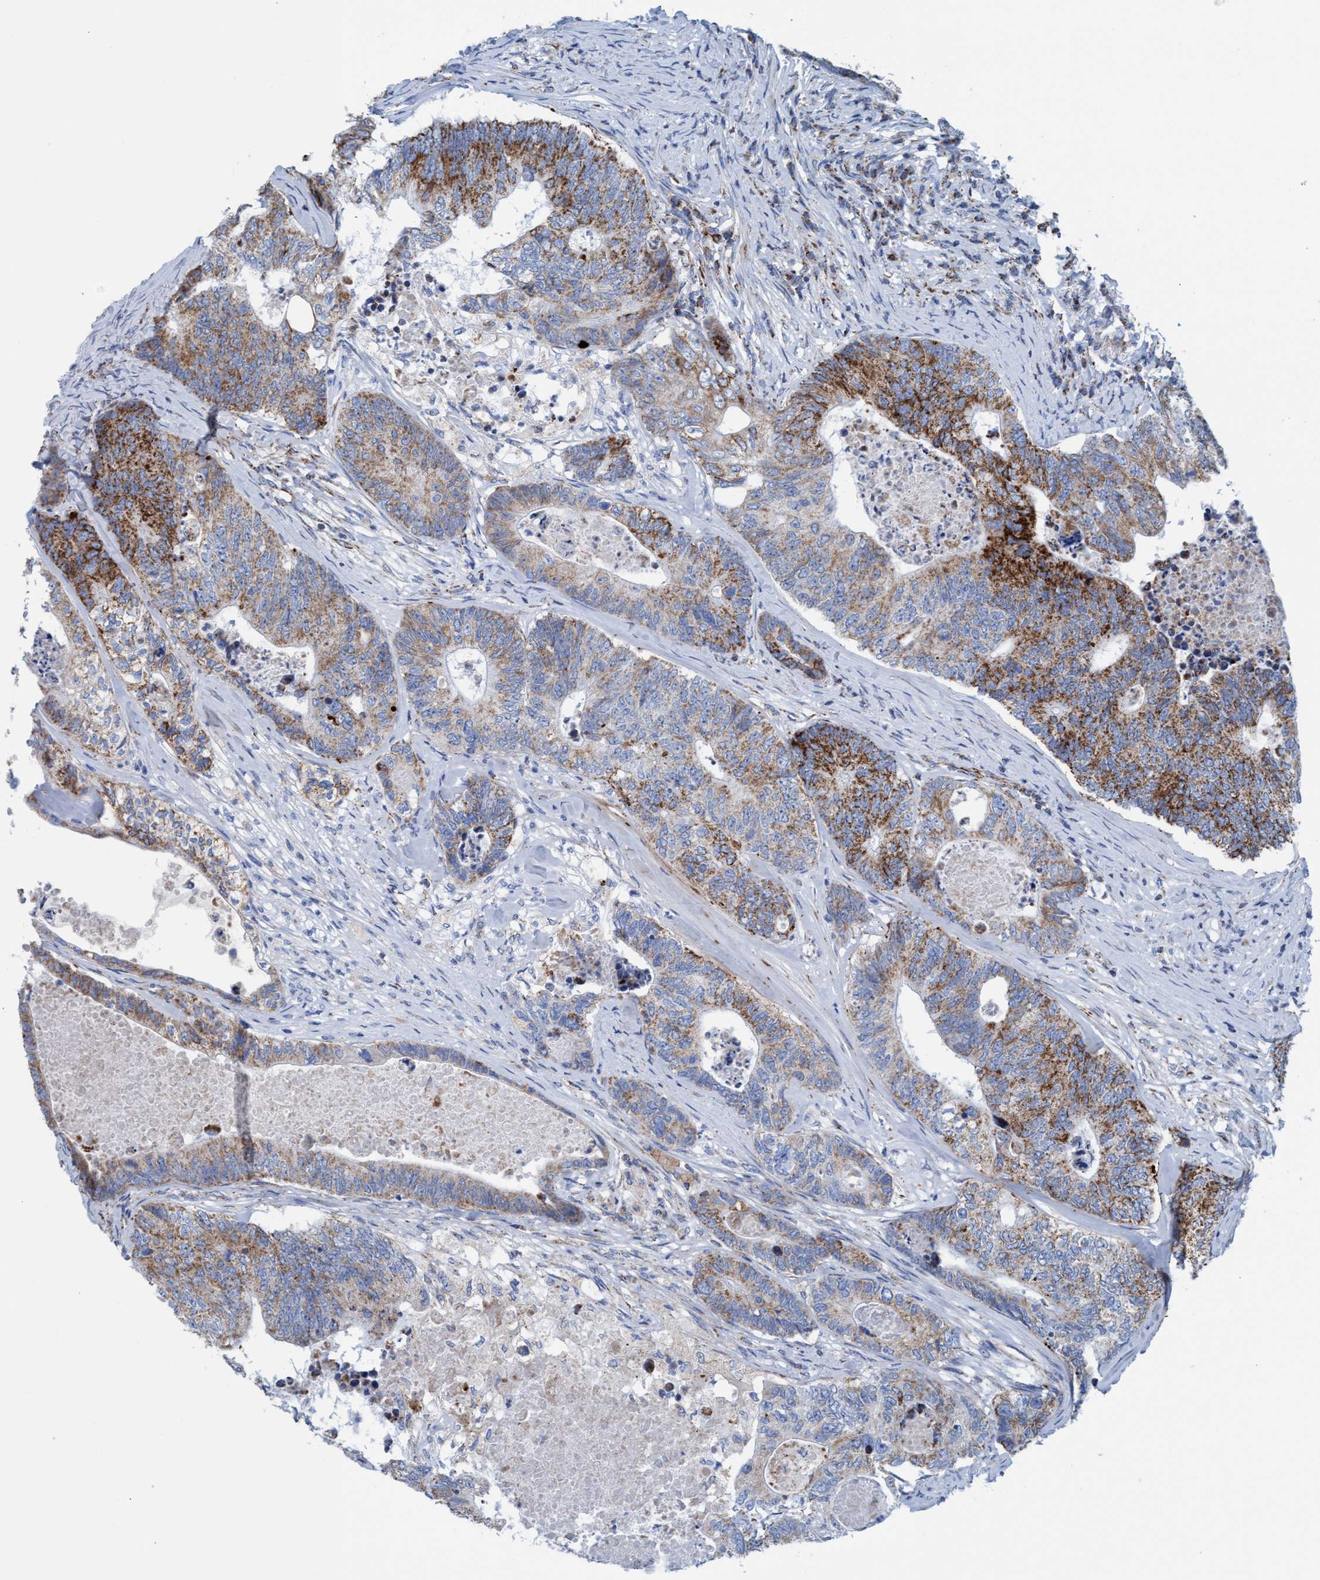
{"staining": {"intensity": "strong", "quantity": "25%-75%", "location": "cytoplasmic/membranous"}, "tissue": "colorectal cancer", "cell_type": "Tumor cells", "image_type": "cancer", "snomed": [{"axis": "morphology", "description": "Adenocarcinoma, NOS"}, {"axis": "topography", "description": "Colon"}], "caption": "Immunohistochemistry image of colorectal adenocarcinoma stained for a protein (brown), which reveals high levels of strong cytoplasmic/membranous staining in about 25%-75% of tumor cells.", "gene": "GGA3", "patient": {"sex": "female", "age": 67}}